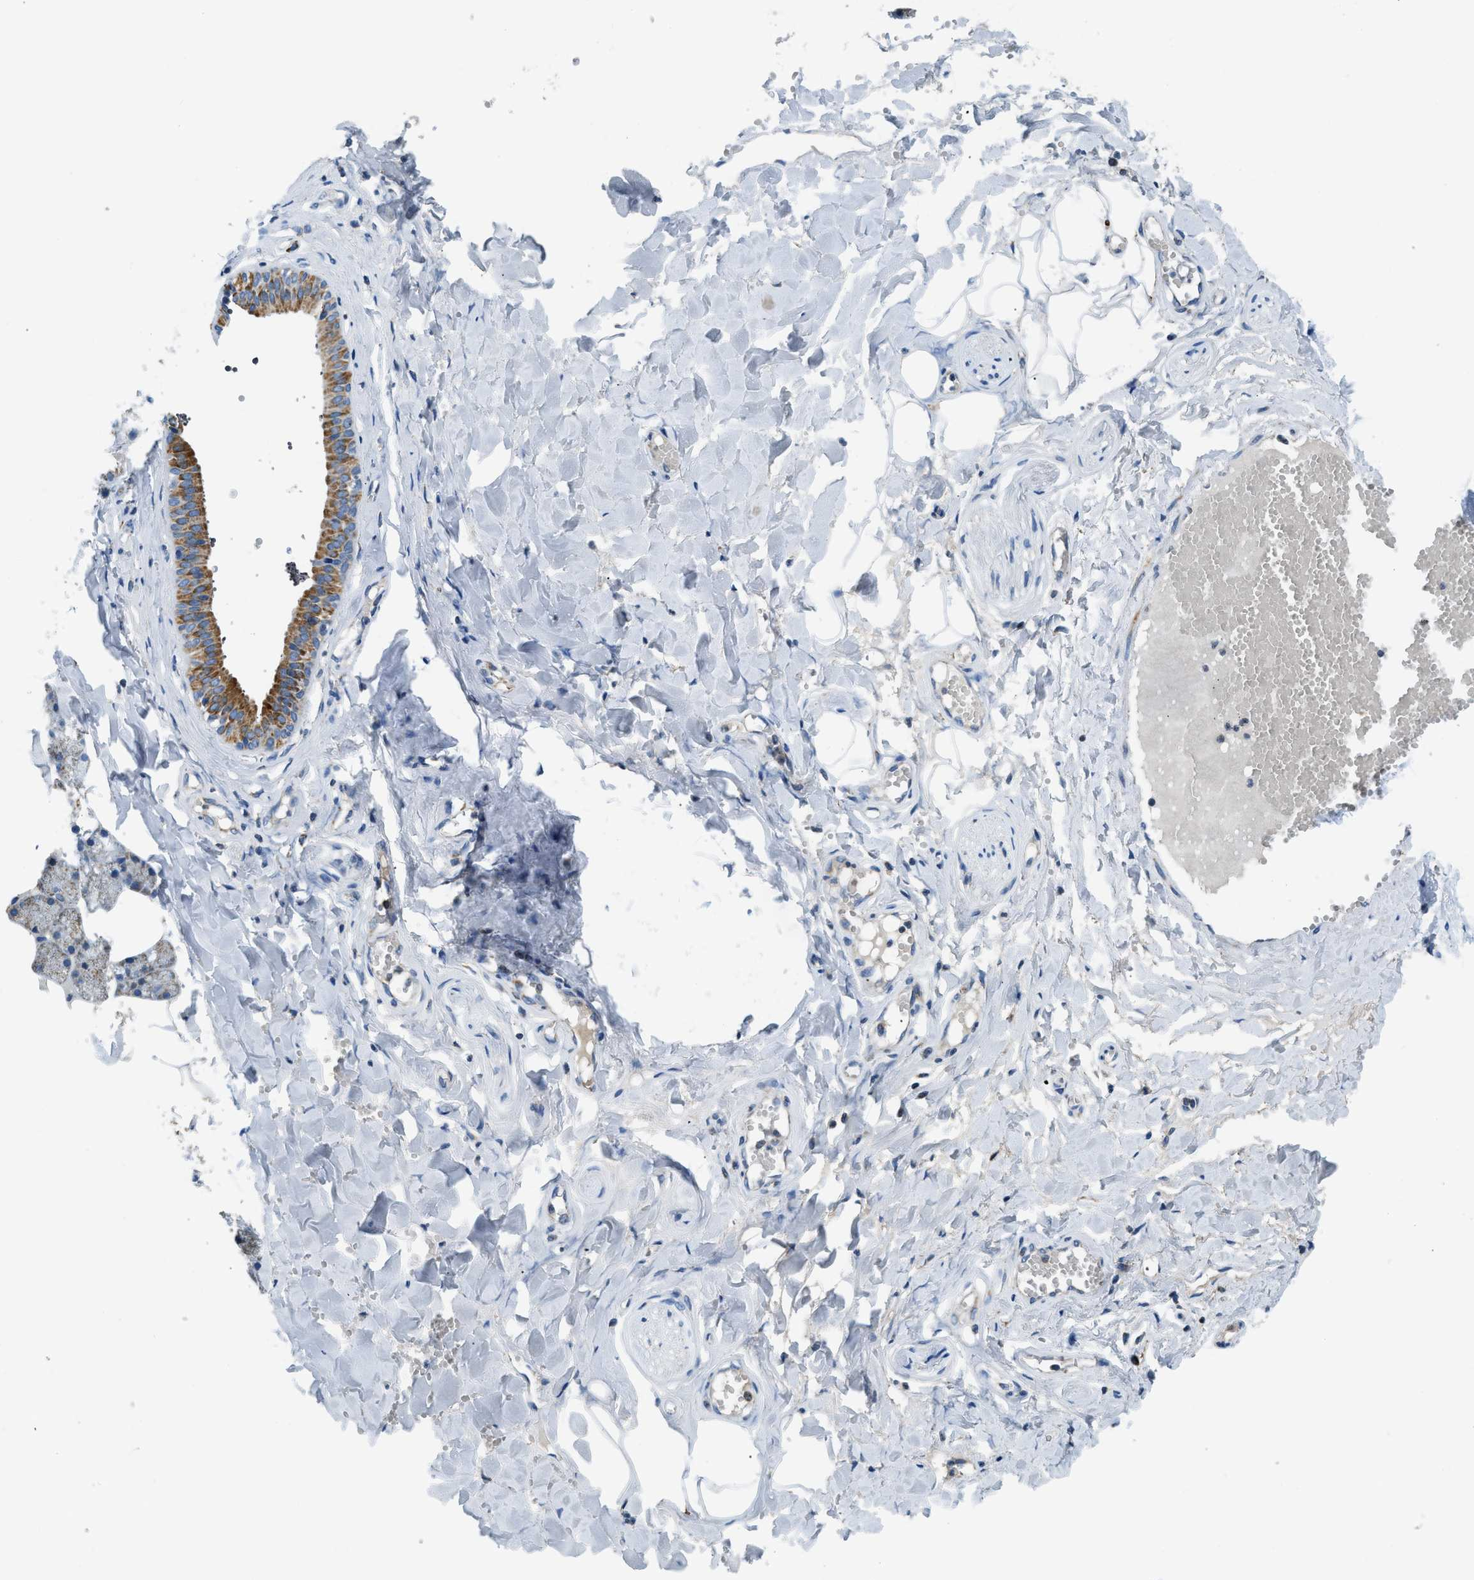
{"staining": {"intensity": "moderate", "quantity": "25%-75%", "location": "cytoplasmic/membranous"}, "tissue": "salivary gland", "cell_type": "Glandular cells", "image_type": "normal", "snomed": [{"axis": "morphology", "description": "Normal tissue, NOS"}, {"axis": "topography", "description": "Salivary gland"}], "caption": "A micrograph of salivary gland stained for a protein displays moderate cytoplasmic/membranous brown staining in glandular cells. The staining was performed using DAB, with brown indicating positive protein expression. Nuclei are stained blue with hematoxylin.", "gene": "ACADVL", "patient": {"sex": "male", "age": 62}}